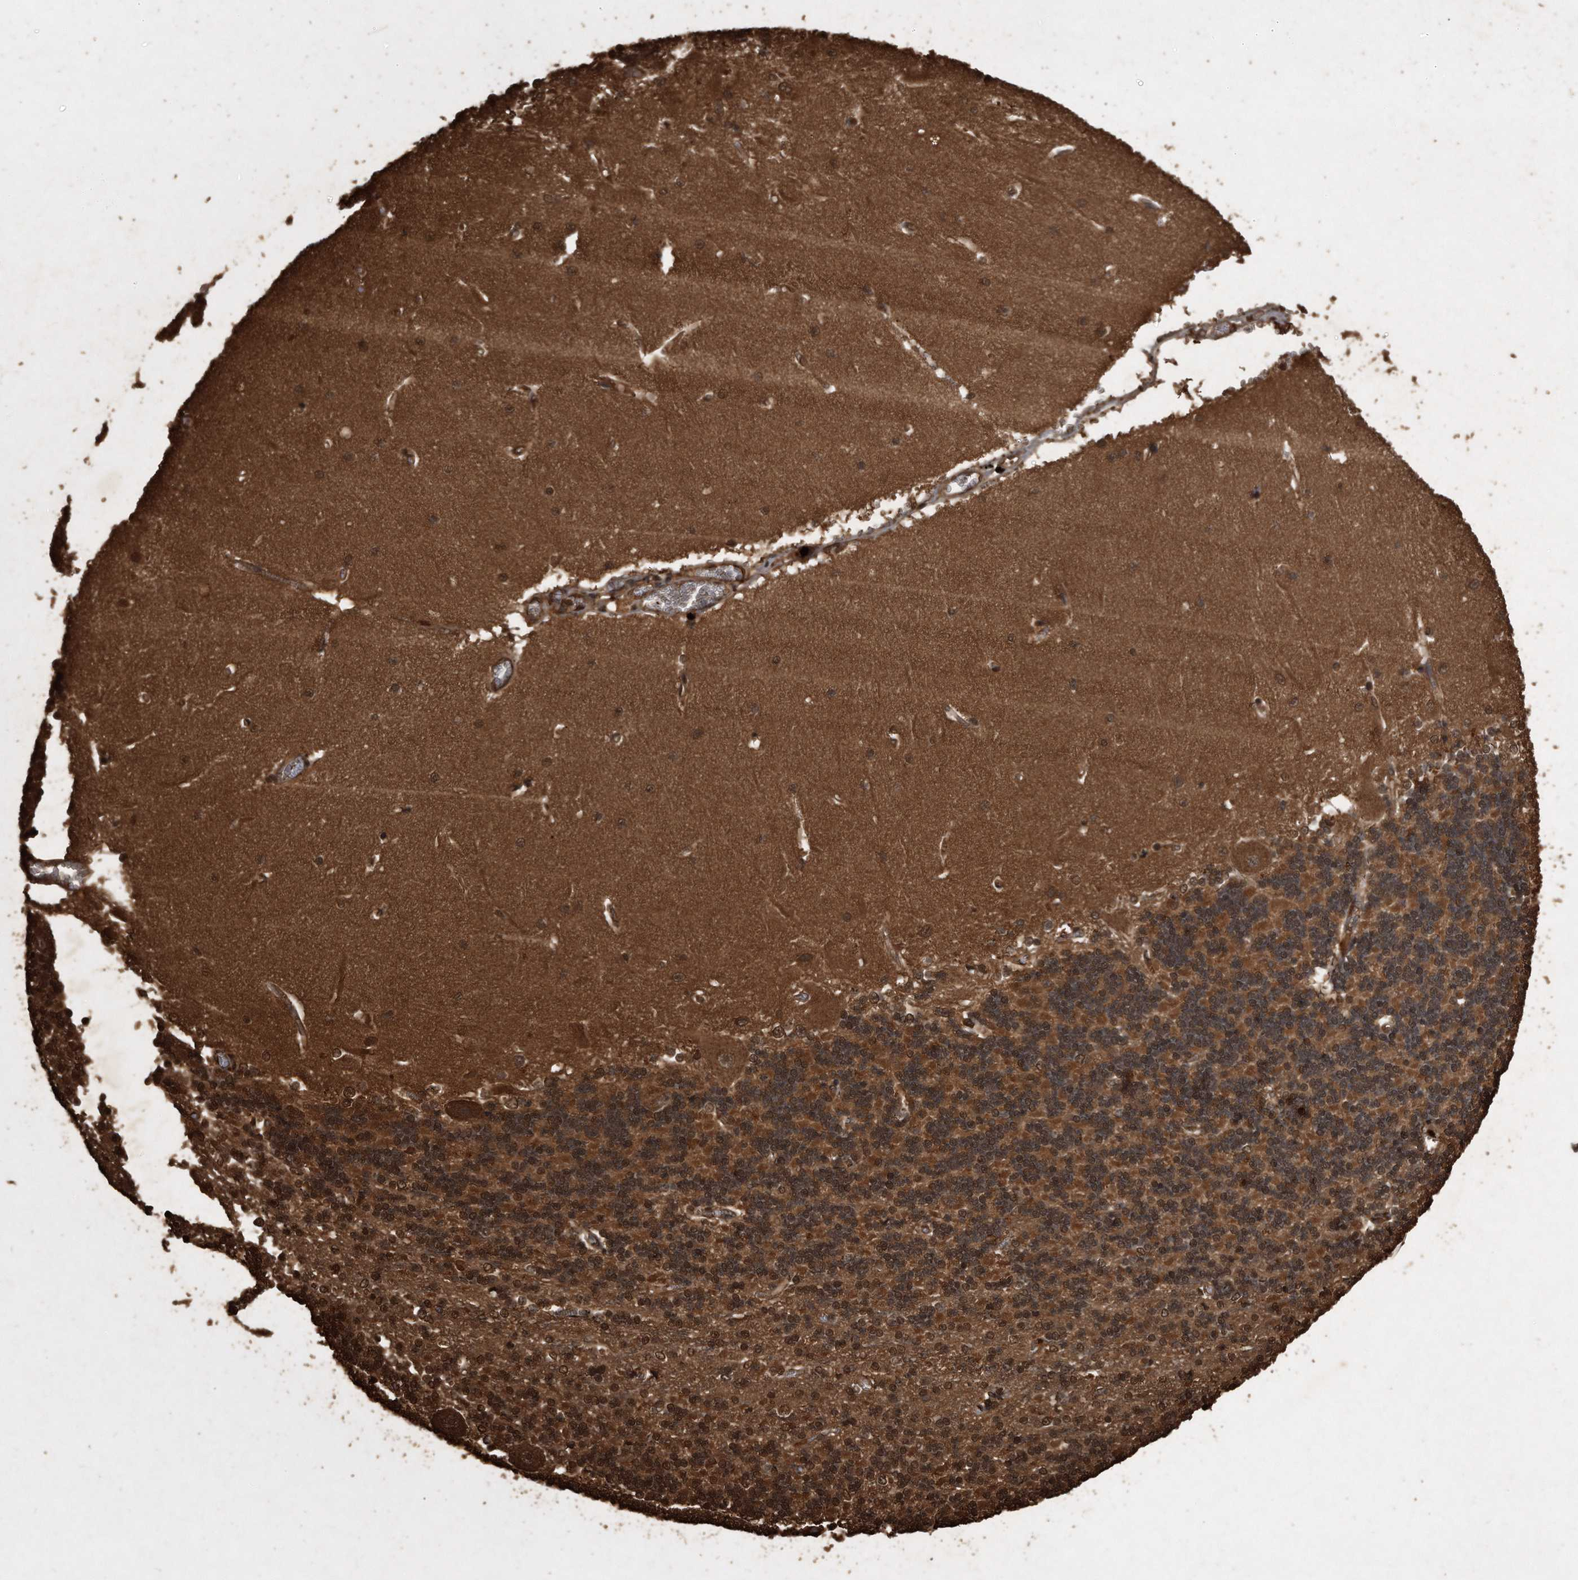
{"staining": {"intensity": "moderate", "quantity": "<25%", "location": "cytoplasmic/membranous,nuclear"}, "tissue": "cerebellum", "cell_type": "Cells in granular layer", "image_type": "normal", "snomed": [{"axis": "morphology", "description": "Normal tissue, NOS"}, {"axis": "topography", "description": "Cerebellum"}], "caption": "A histopathology image of human cerebellum stained for a protein displays moderate cytoplasmic/membranous,nuclear brown staining in cells in granular layer.", "gene": "CFLAR", "patient": {"sex": "male", "age": 37}}